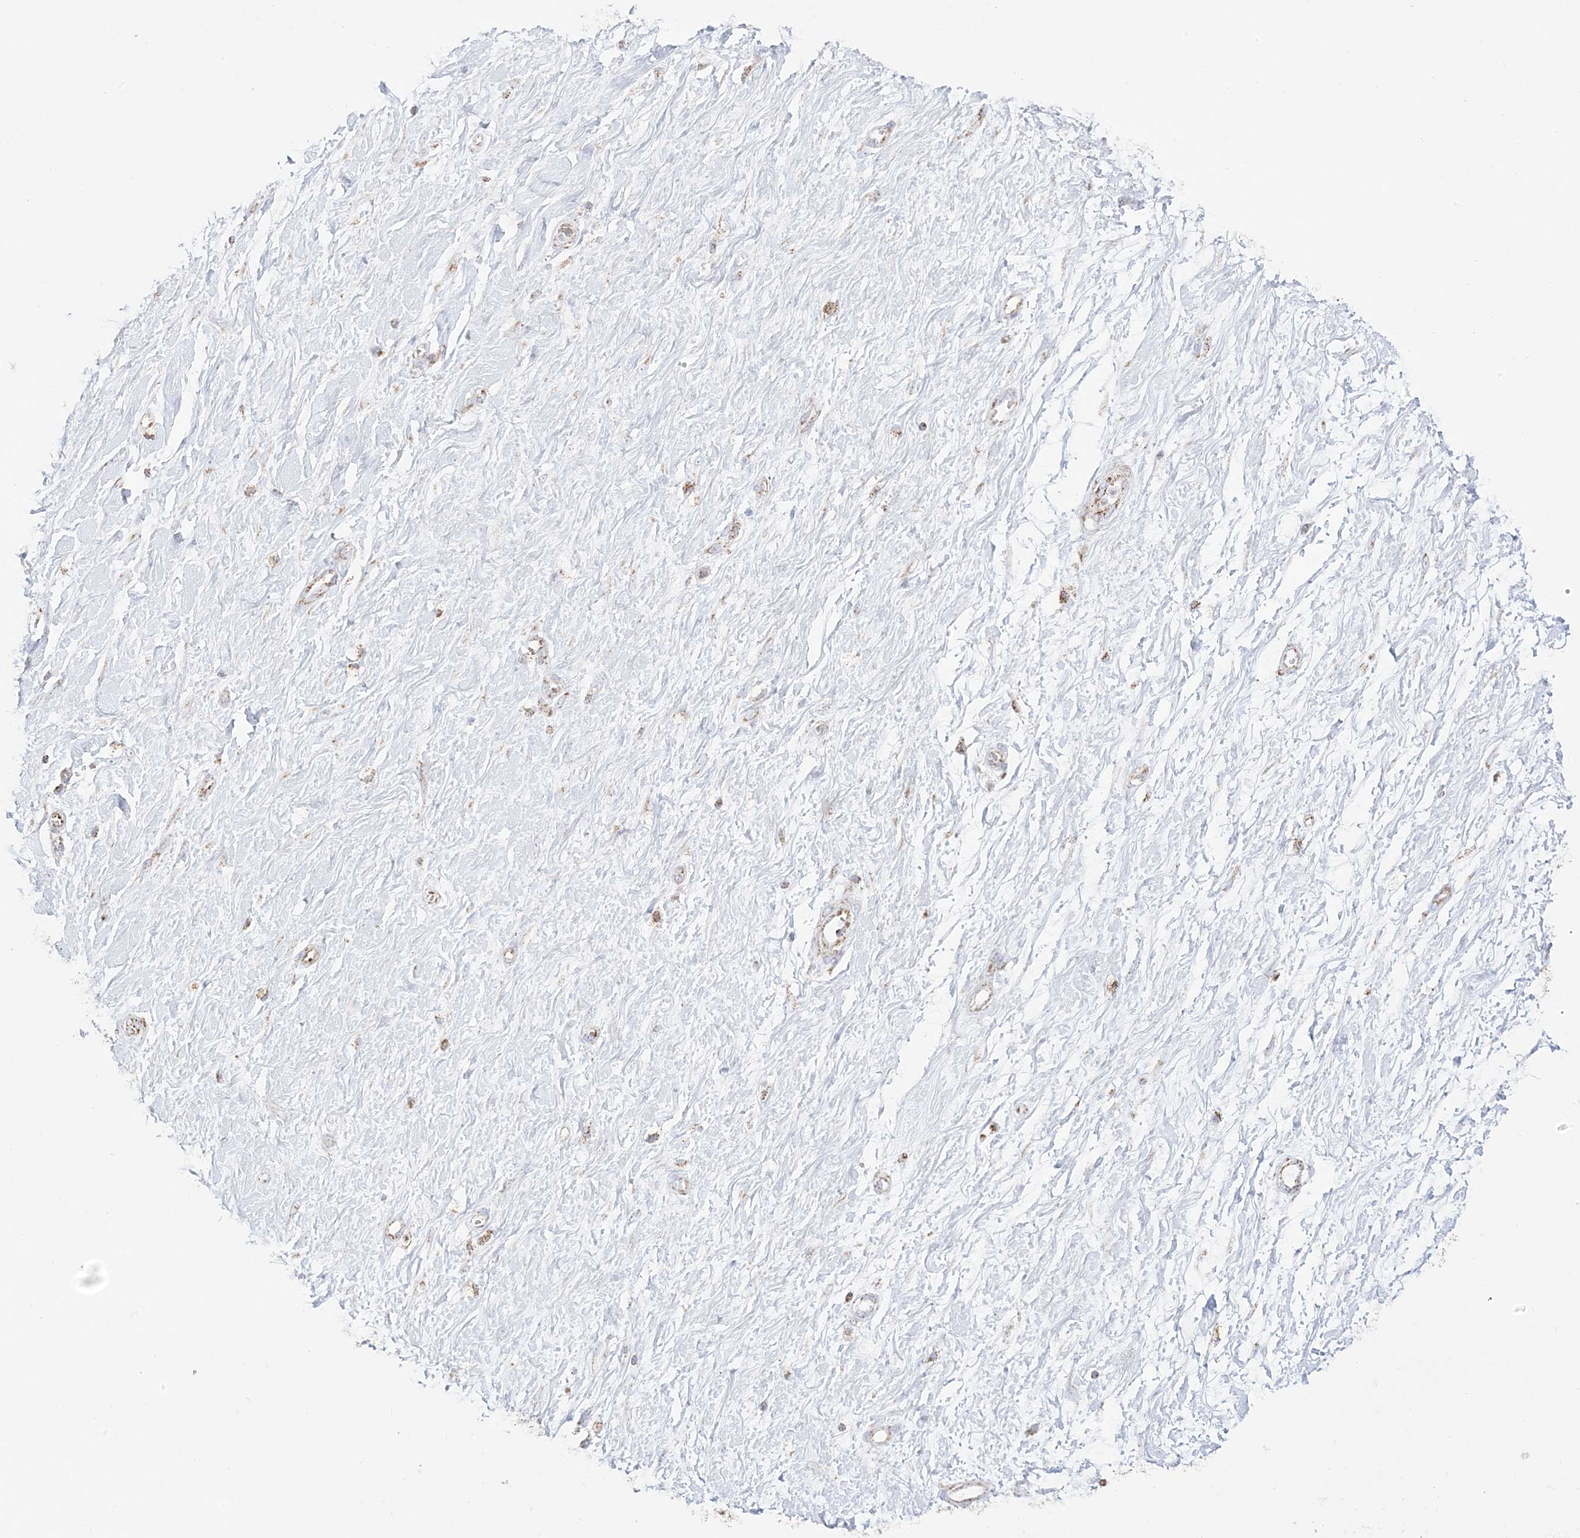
{"staining": {"intensity": "weak", "quantity": "25%-75%", "location": "cytoplasmic/membranous"}, "tissue": "soft tissue", "cell_type": "Chondrocytes", "image_type": "normal", "snomed": [{"axis": "morphology", "description": "Normal tissue, NOS"}, {"axis": "morphology", "description": "Adenocarcinoma, NOS"}, {"axis": "topography", "description": "Pancreas"}, {"axis": "topography", "description": "Peripheral nerve tissue"}], "caption": "Immunohistochemistry (IHC) histopathology image of benign soft tissue: soft tissue stained using IHC displays low levels of weak protein expression localized specifically in the cytoplasmic/membranous of chondrocytes, appearing as a cytoplasmic/membranous brown color.", "gene": "MRPS36", "patient": {"sex": "male", "age": 59}}